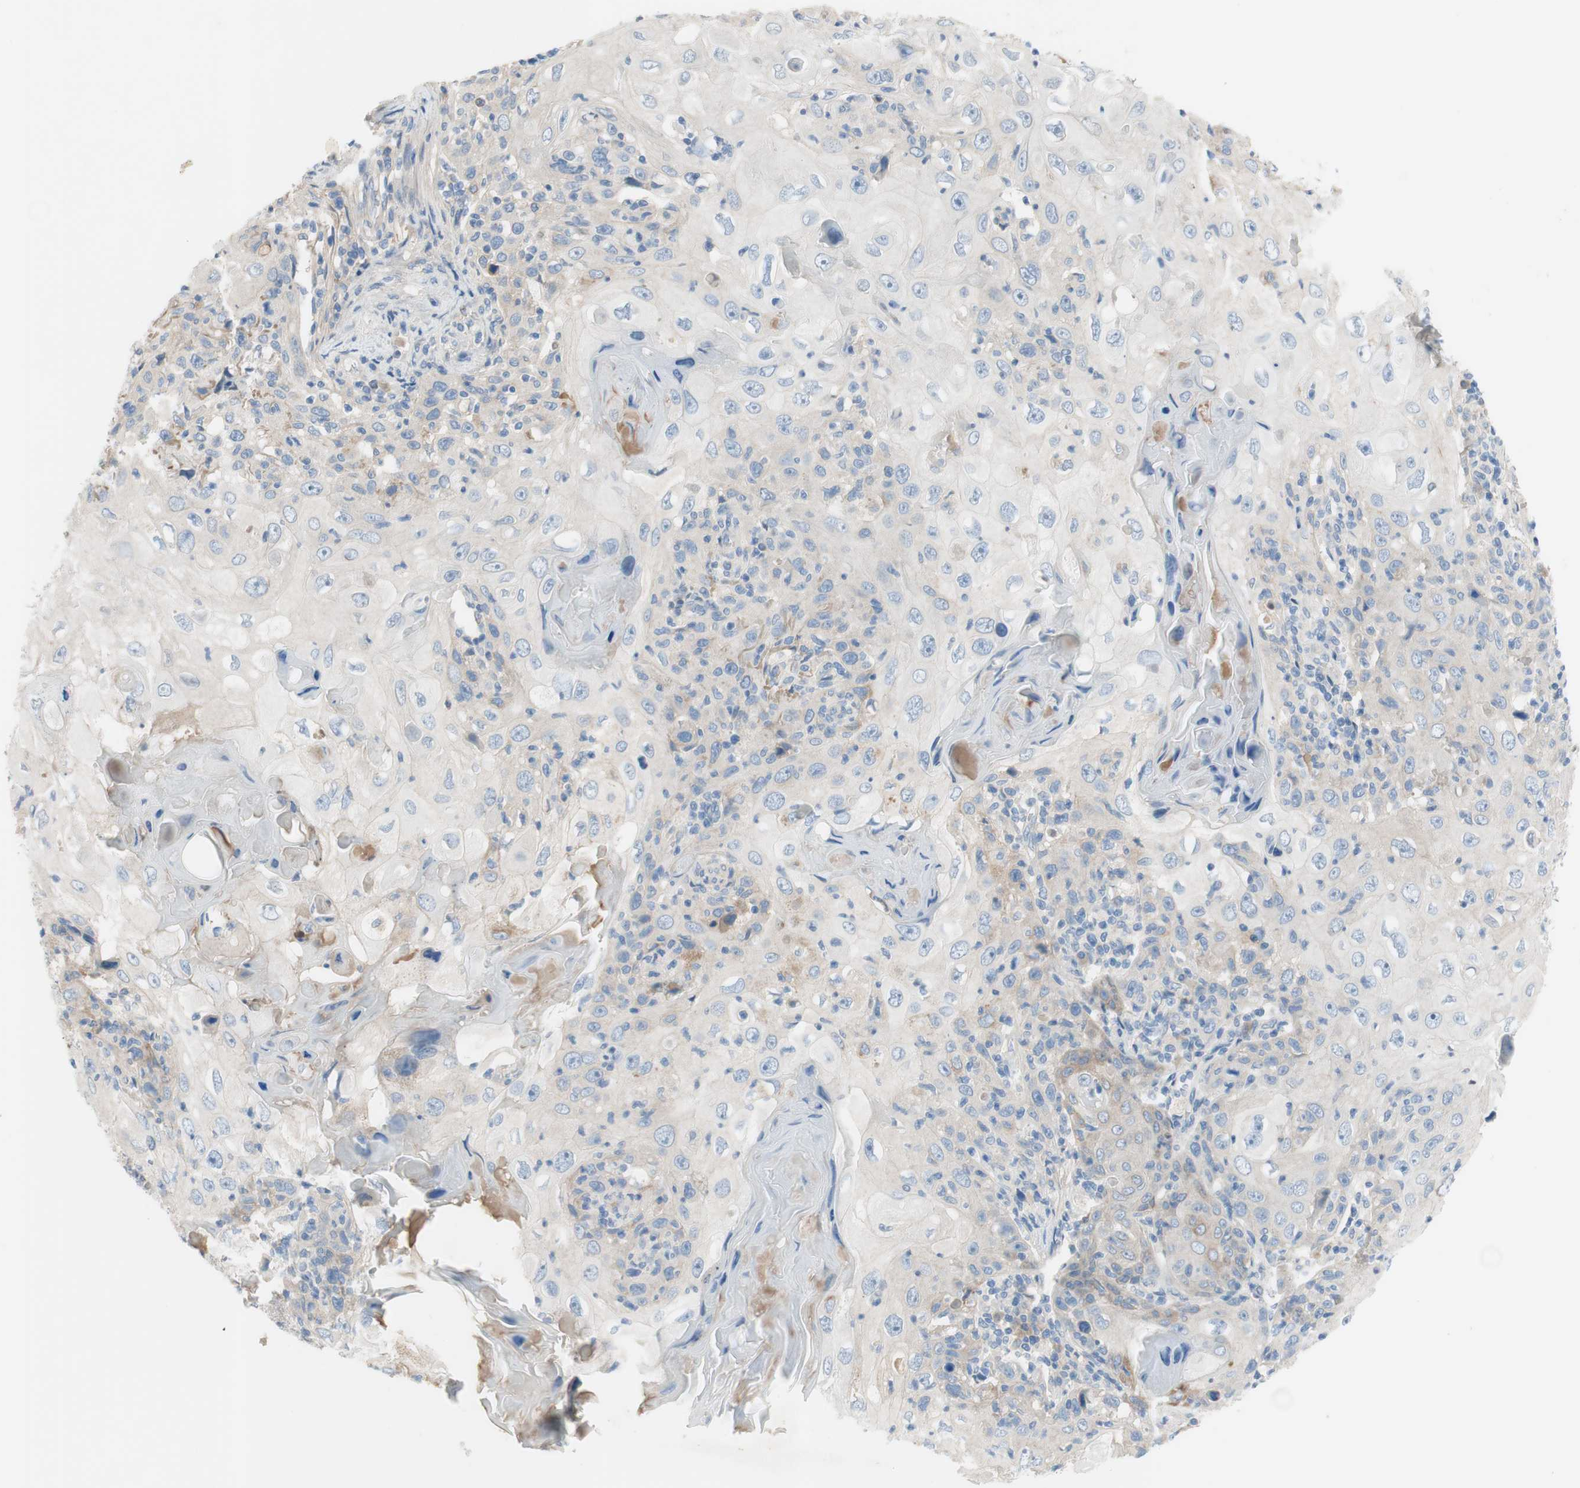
{"staining": {"intensity": "moderate", "quantity": "<25%", "location": "cytoplasmic/membranous"}, "tissue": "skin cancer", "cell_type": "Tumor cells", "image_type": "cancer", "snomed": [{"axis": "morphology", "description": "Squamous cell carcinoma, NOS"}, {"axis": "topography", "description": "Skin"}], "caption": "Moderate cytoplasmic/membranous protein positivity is identified in about <25% of tumor cells in skin squamous cell carcinoma.", "gene": "FDFT1", "patient": {"sex": "female", "age": 88}}